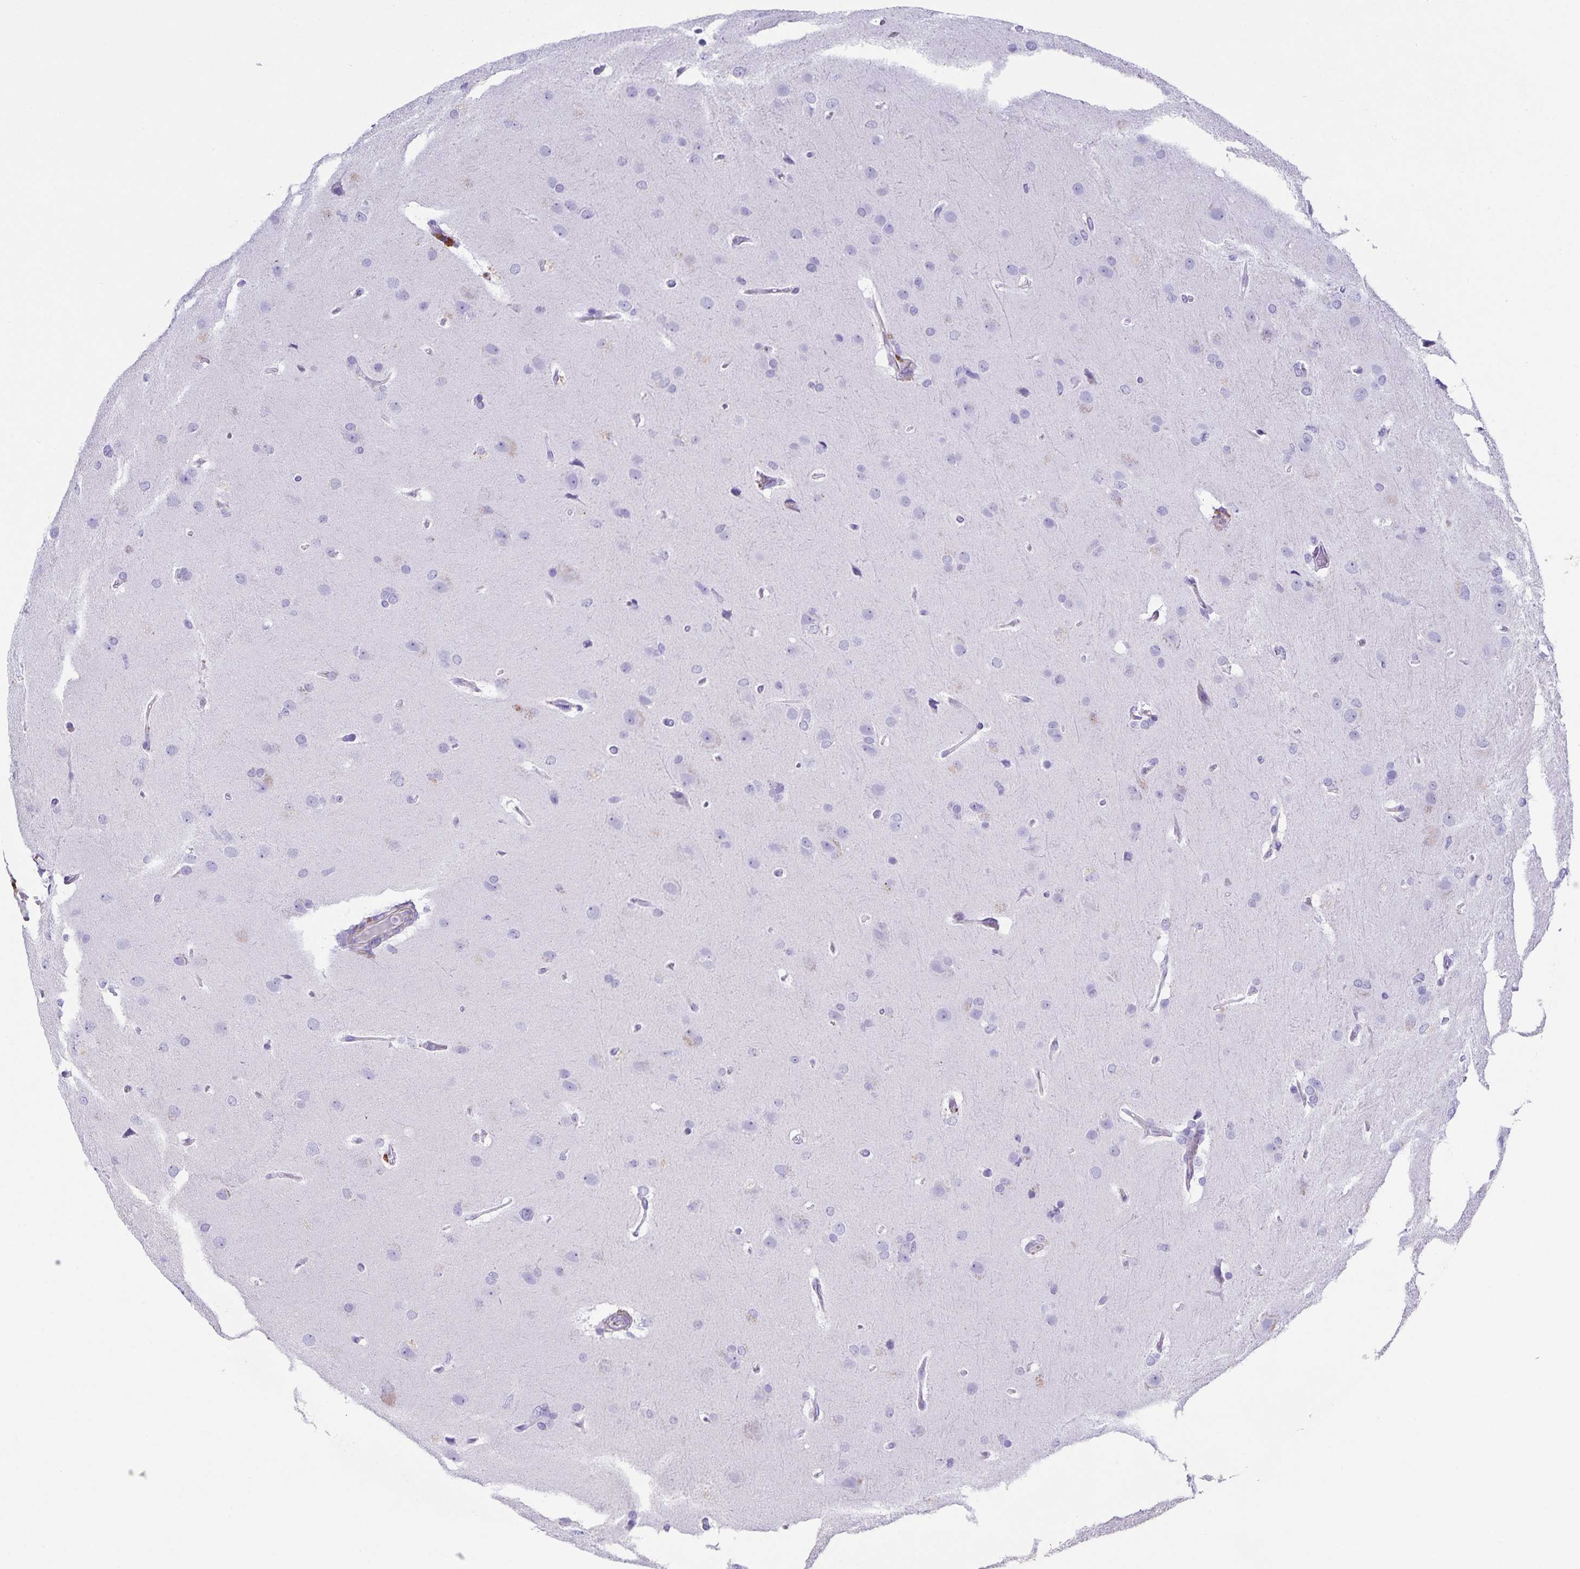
{"staining": {"intensity": "negative", "quantity": "none", "location": "none"}, "tissue": "glioma", "cell_type": "Tumor cells", "image_type": "cancer", "snomed": [{"axis": "morphology", "description": "Glioma, malignant, High grade"}, {"axis": "topography", "description": "Brain"}], "caption": "IHC micrograph of glioma stained for a protein (brown), which shows no positivity in tumor cells.", "gene": "UBQLN3", "patient": {"sex": "male", "age": 53}}